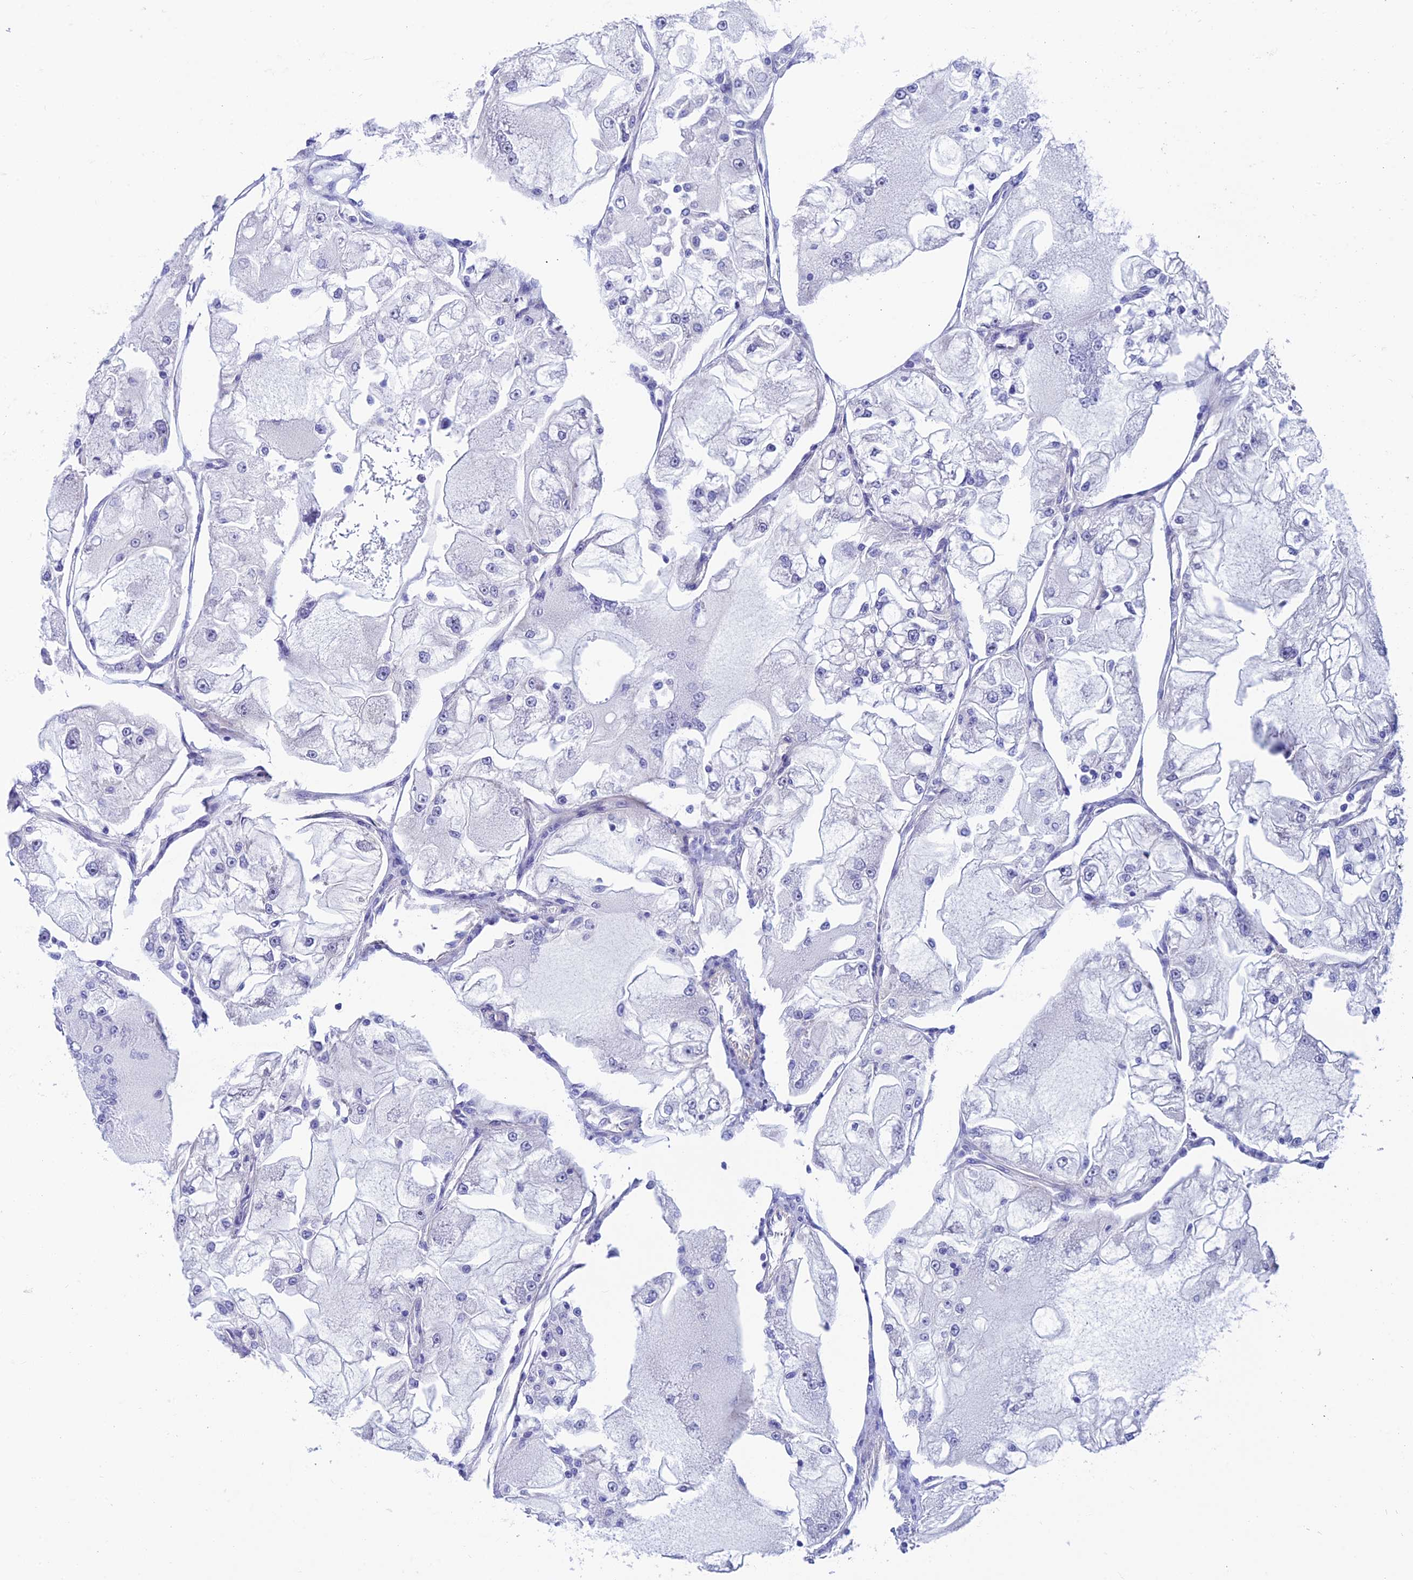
{"staining": {"intensity": "negative", "quantity": "none", "location": "none"}, "tissue": "renal cancer", "cell_type": "Tumor cells", "image_type": "cancer", "snomed": [{"axis": "morphology", "description": "Adenocarcinoma, NOS"}, {"axis": "topography", "description": "Kidney"}], "caption": "The immunohistochemistry (IHC) histopathology image has no significant staining in tumor cells of renal cancer (adenocarcinoma) tissue.", "gene": "MACIR", "patient": {"sex": "female", "age": 72}}